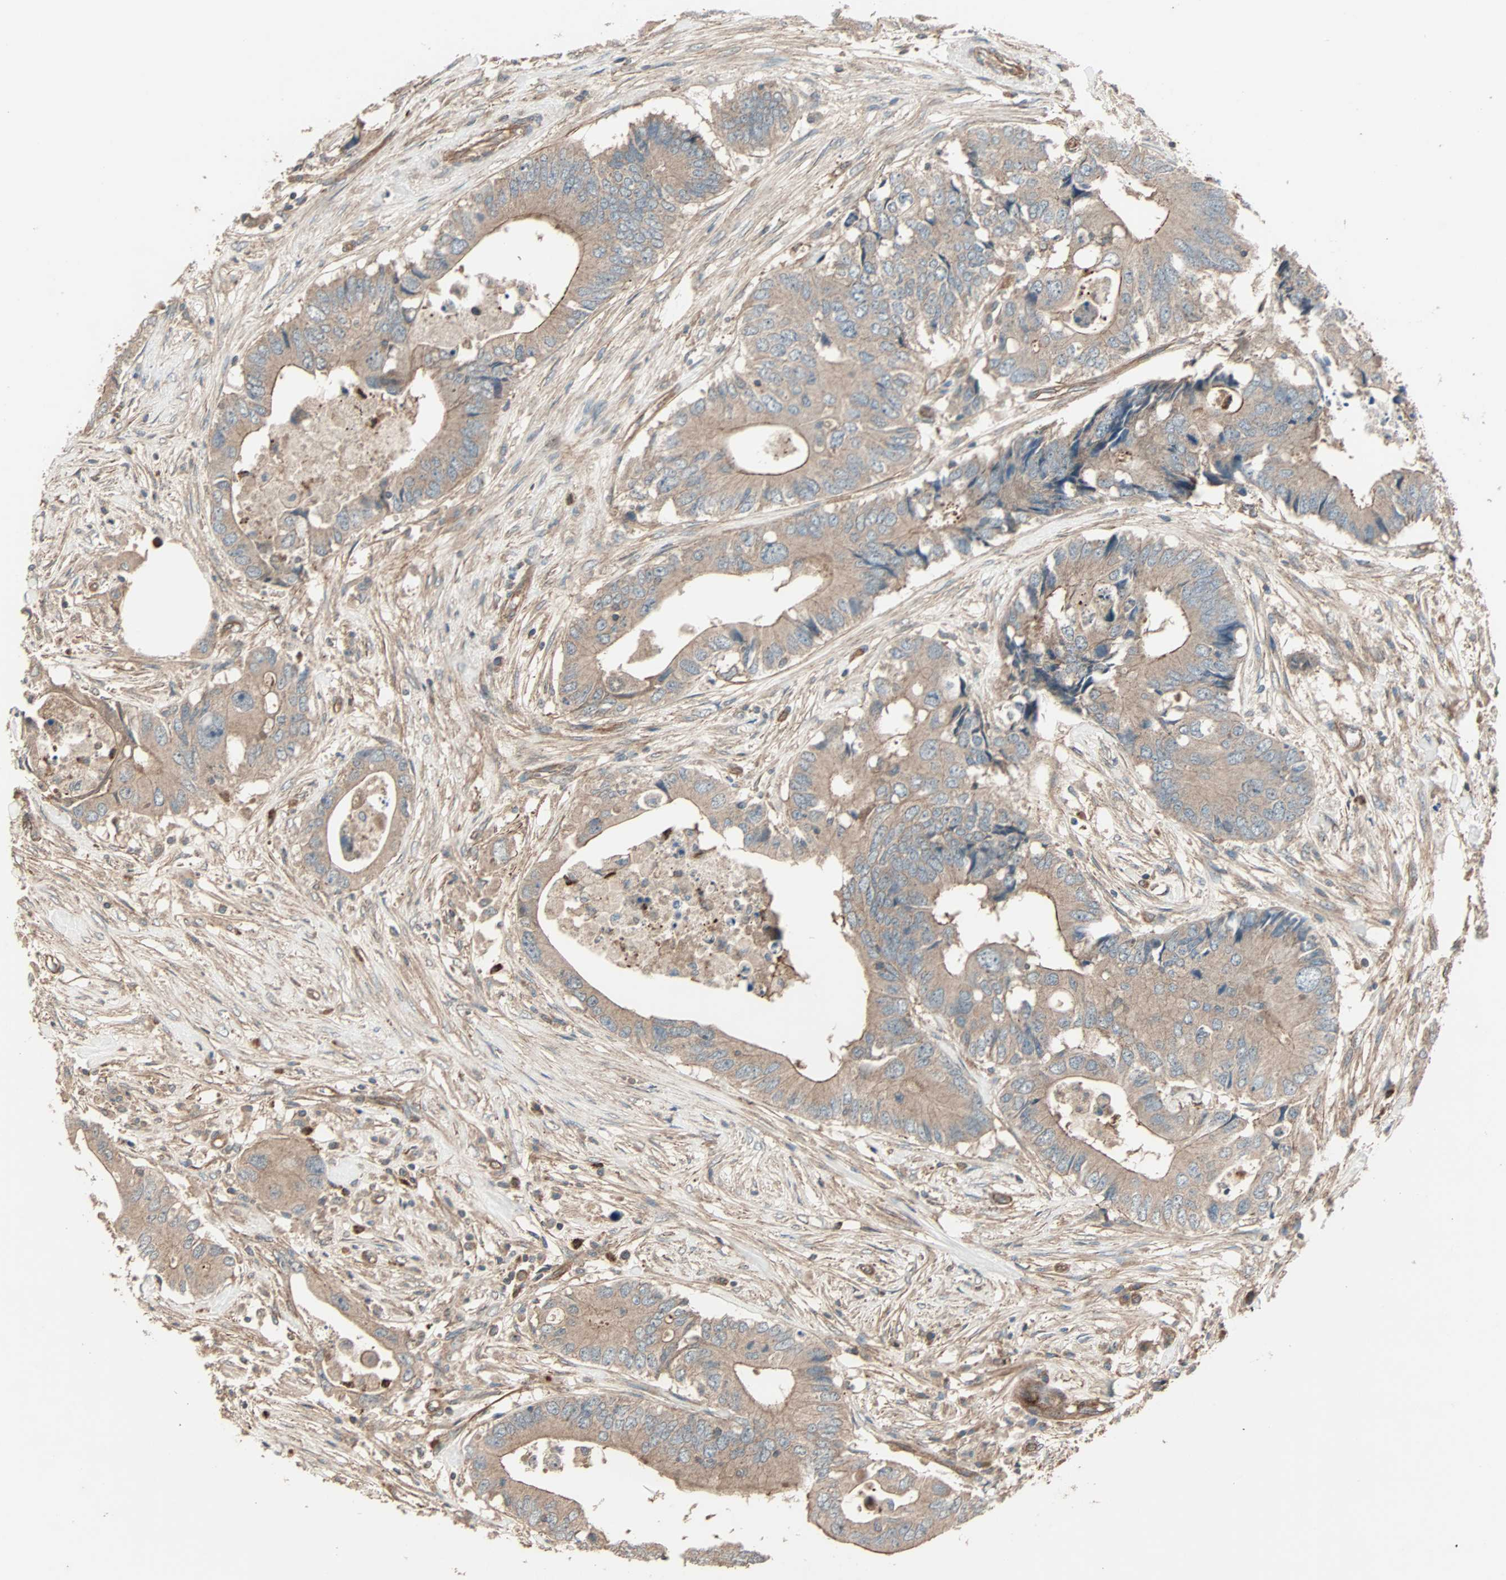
{"staining": {"intensity": "weak", "quantity": ">75%", "location": "cytoplasmic/membranous"}, "tissue": "colorectal cancer", "cell_type": "Tumor cells", "image_type": "cancer", "snomed": [{"axis": "morphology", "description": "Adenocarcinoma, NOS"}, {"axis": "topography", "description": "Colon"}], "caption": "Immunohistochemistry (IHC) of human adenocarcinoma (colorectal) exhibits low levels of weak cytoplasmic/membranous positivity in approximately >75% of tumor cells.", "gene": "GCK", "patient": {"sex": "male", "age": 71}}